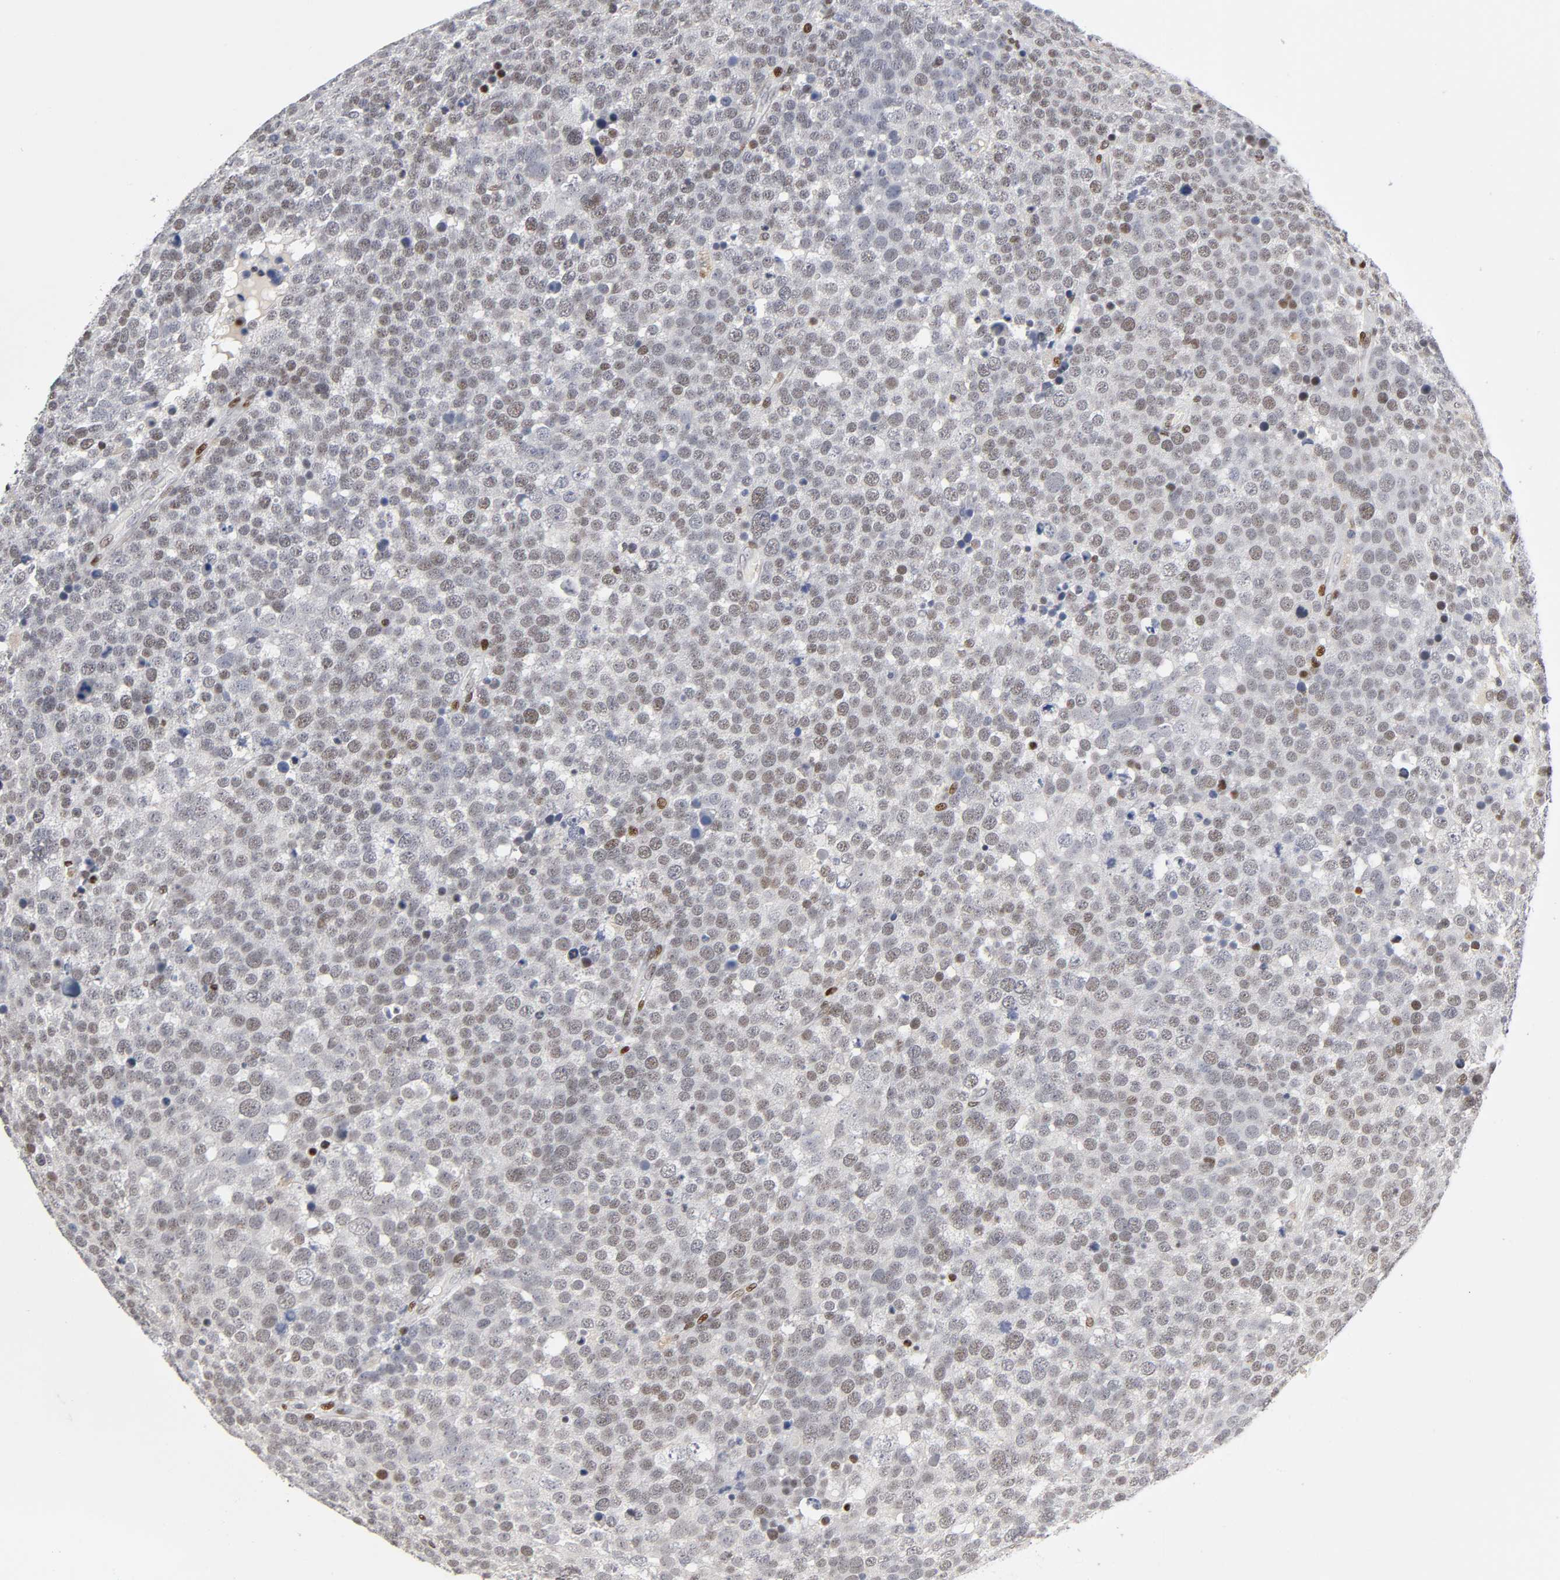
{"staining": {"intensity": "weak", "quantity": ">75%", "location": "nuclear"}, "tissue": "testis cancer", "cell_type": "Tumor cells", "image_type": "cancer", "snomed": [{"axis": "morphology", "description": "Seminoma, NOS"}, {"axis": "topography", "description": "Testis"}], "caption": "Protein expression analysis of human seminoma (testis) reveals weak nuclear positivity in approximately >75% of tumor cells. The staining was performed using DAB, with brown indicating positive protein expression. Nuclei are stained blue with hematoxylin.", "gene": "SP3", "patient": {"sex": "male", "age": 71}}